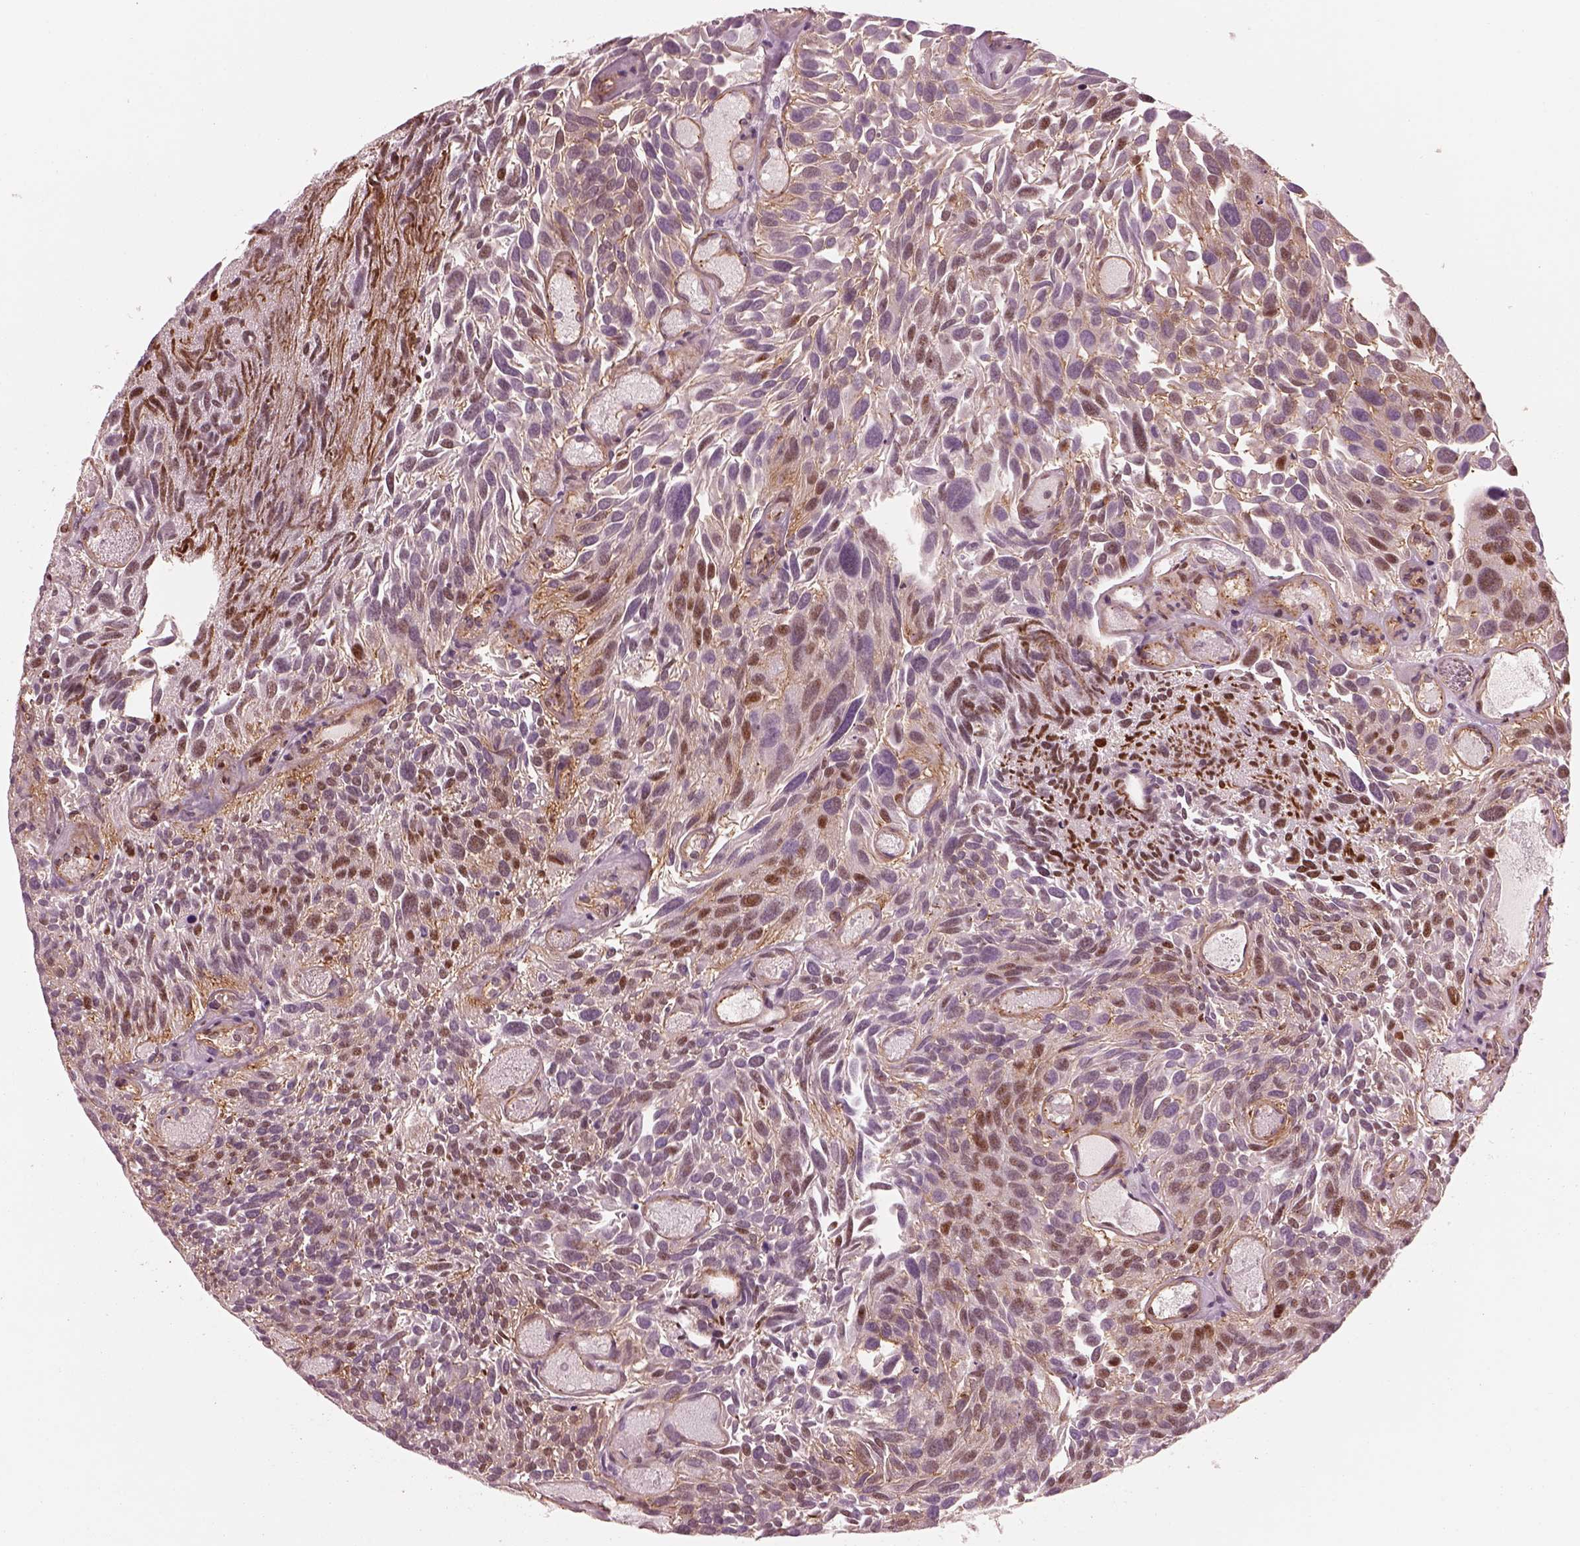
{"staining": {"intensity": "moderate", "quantity": "25%-75%", "location": "cytoplasmic/membranous,nuclear"}, "tissue": "urothelial cancer", "cell_type": "Tumor cells", "image_type": "cancer", "snomed": [{"axis": "morphology", "description": "Urothelial carcinoma, Low grade"}, {"axis": "topography", "description": "Urinary bladder"}], "caption": "Tumor cells exhibit medium levels of moderate cytoplasmic/membranous and nuclear expression in about 25%-75% of cells in urothelial cancer. (DAB IHC with brightfield microscopy, high magnification).", "gene": "ELAPOR1", "patient": {"sex": "female", "age": 69}}